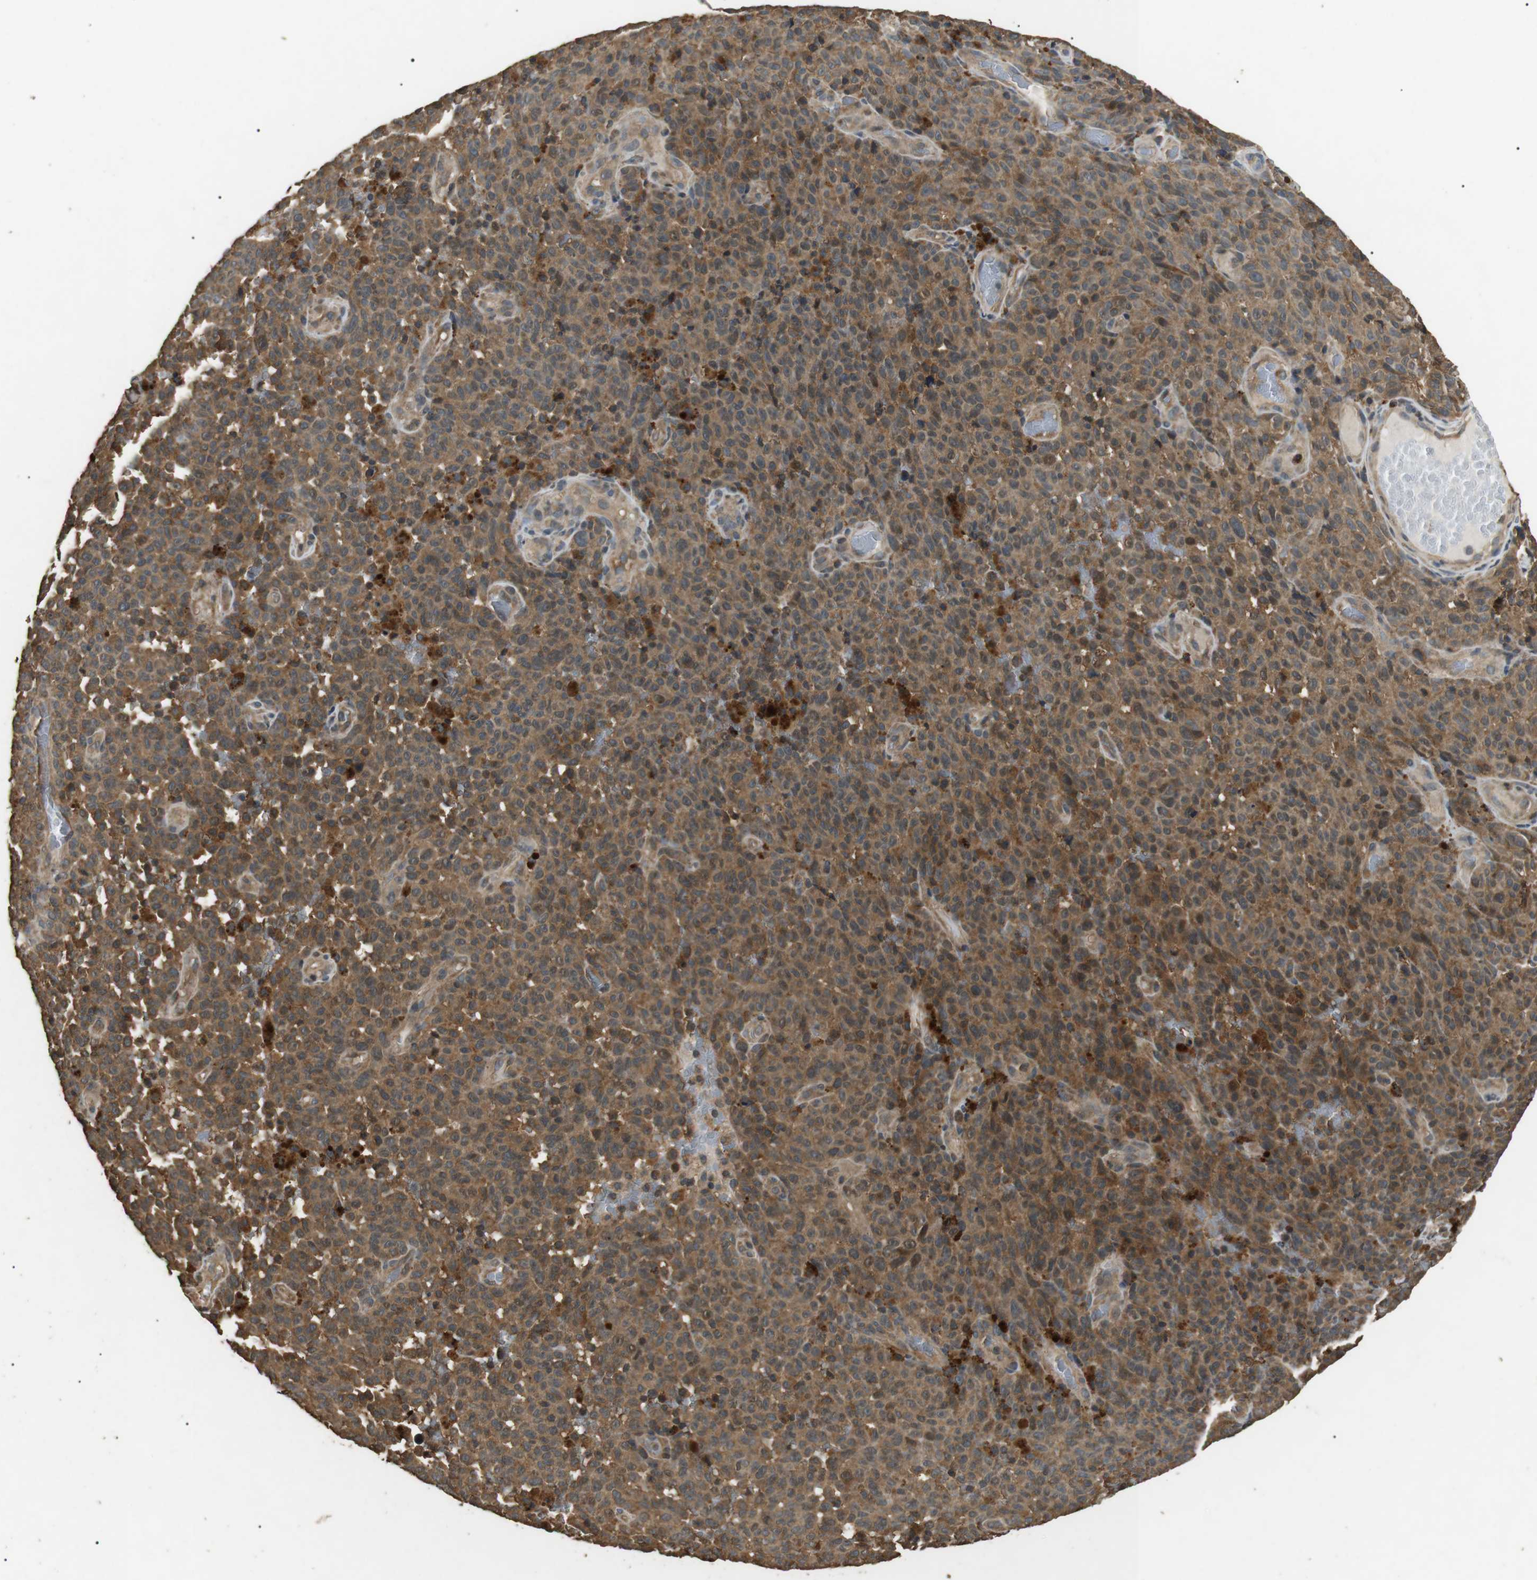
{"staining": {"intensity": "moderate", "quantity": ">75%", "location": "cytoplasmic/membranous"}, "tissue": "melanoma", "cell_type": "Tumor cells", "image_type": "cancer", "snomed": [{"axis": "morphology", "description": "Malignant melanoma, NOS"}, {"axis": "topography", "description": "Skin"}], "caption": "Human malignant melanoma stained for a protein (brown) displays moderate cytoplasmic/membranous positive positivity in about >75% of tumor cells.", "gene": "TBC1D15", "patient": {"sex": "female", "age": 82}}